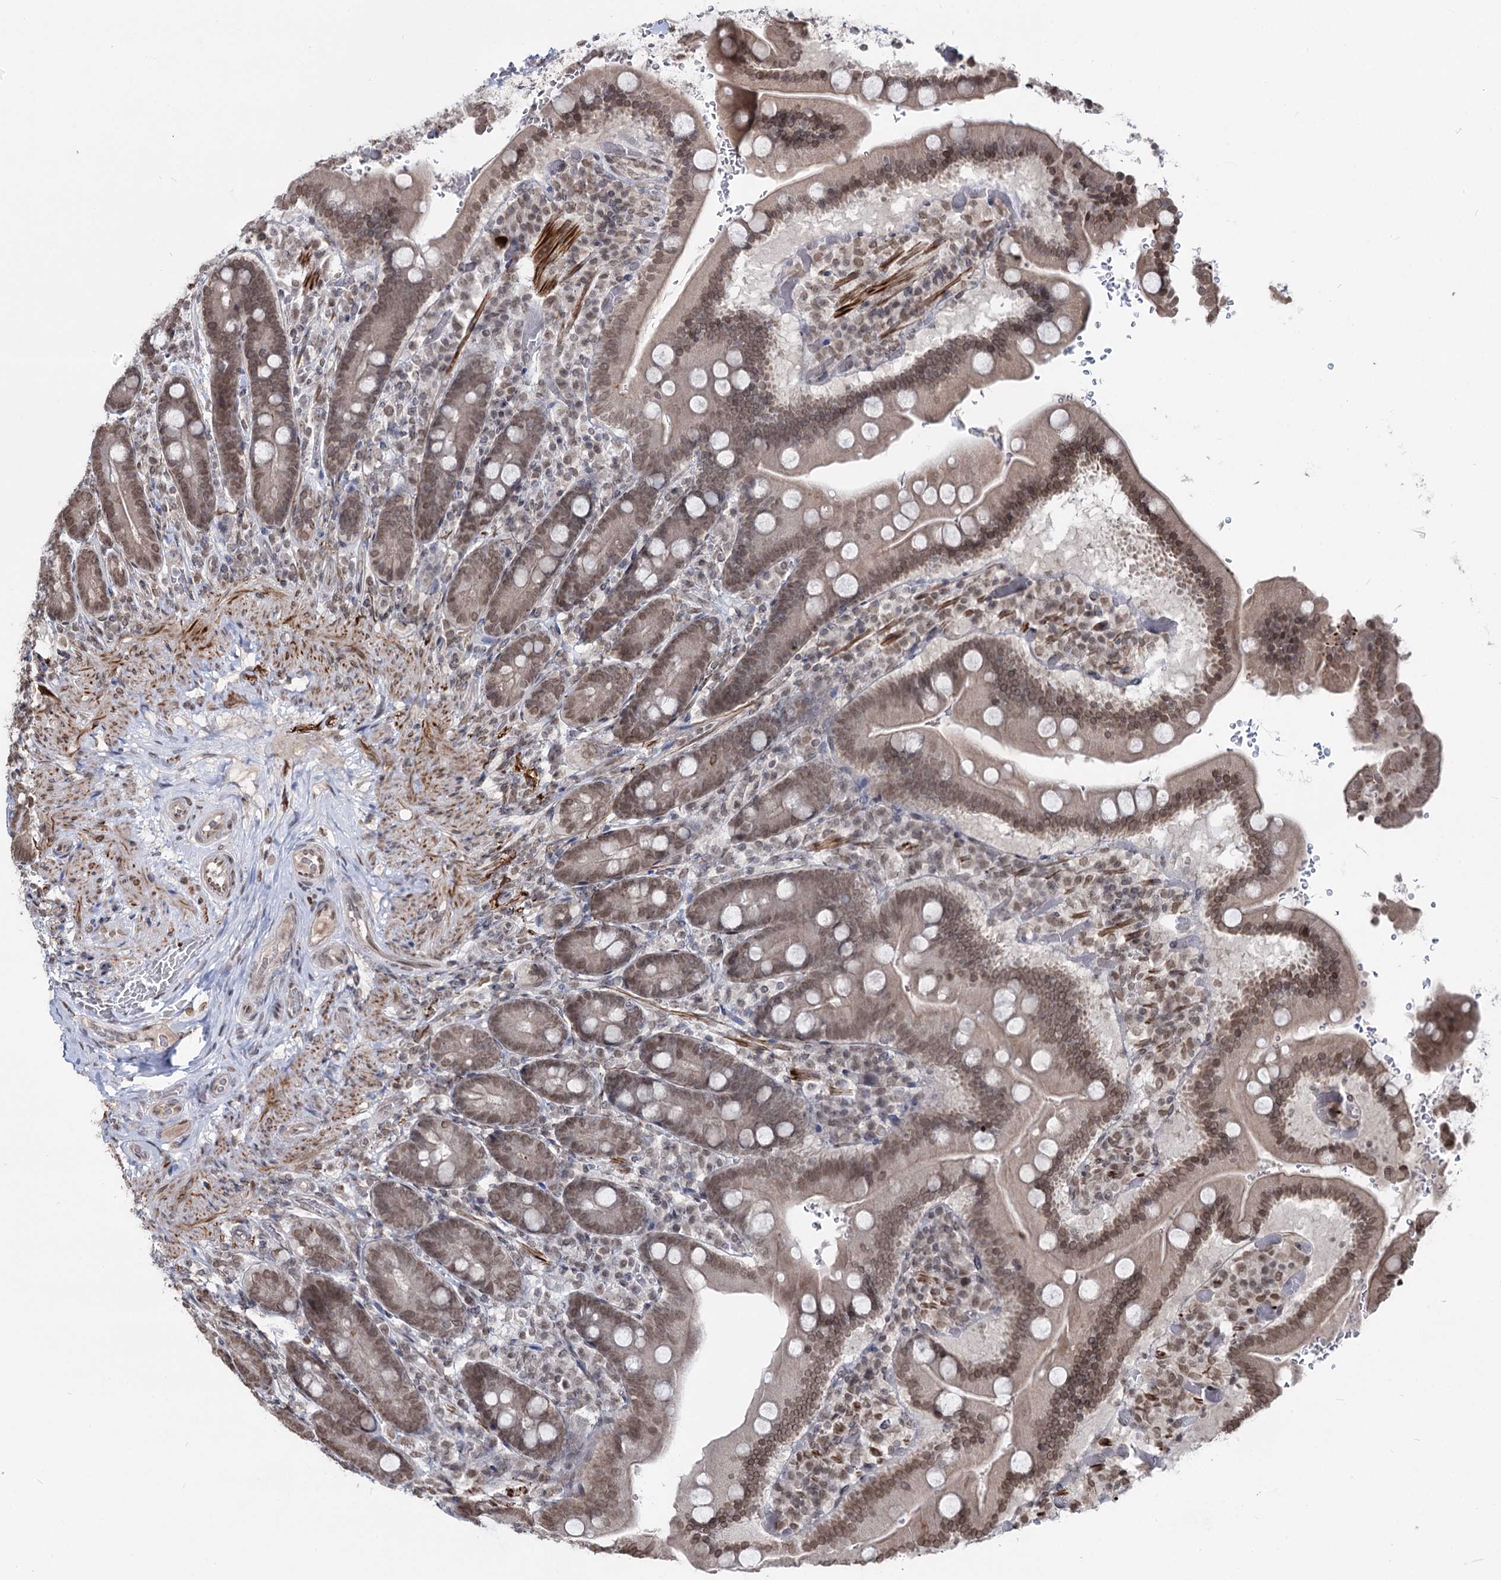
{"staining": {"intensity": "moderate", "quantity": ">75%", "location": "cytoplasmic/membranous,nuclear"}, "tissue": "duodenum", "cell_type": "Glandular cells", "image_type": "normal", "snomed": [{"axis": "morphology", "description": "Normal tissue, NOS"}, {"axis": "topography", "description": "Duodenum"}], "caption": "Moderate cytoplasmic/membranous,nuclear expression is seen in about >75% of glandular cells in normal duodenum.", "gene": "RNF6", "patient": {"sex": "female", "age": 62}}